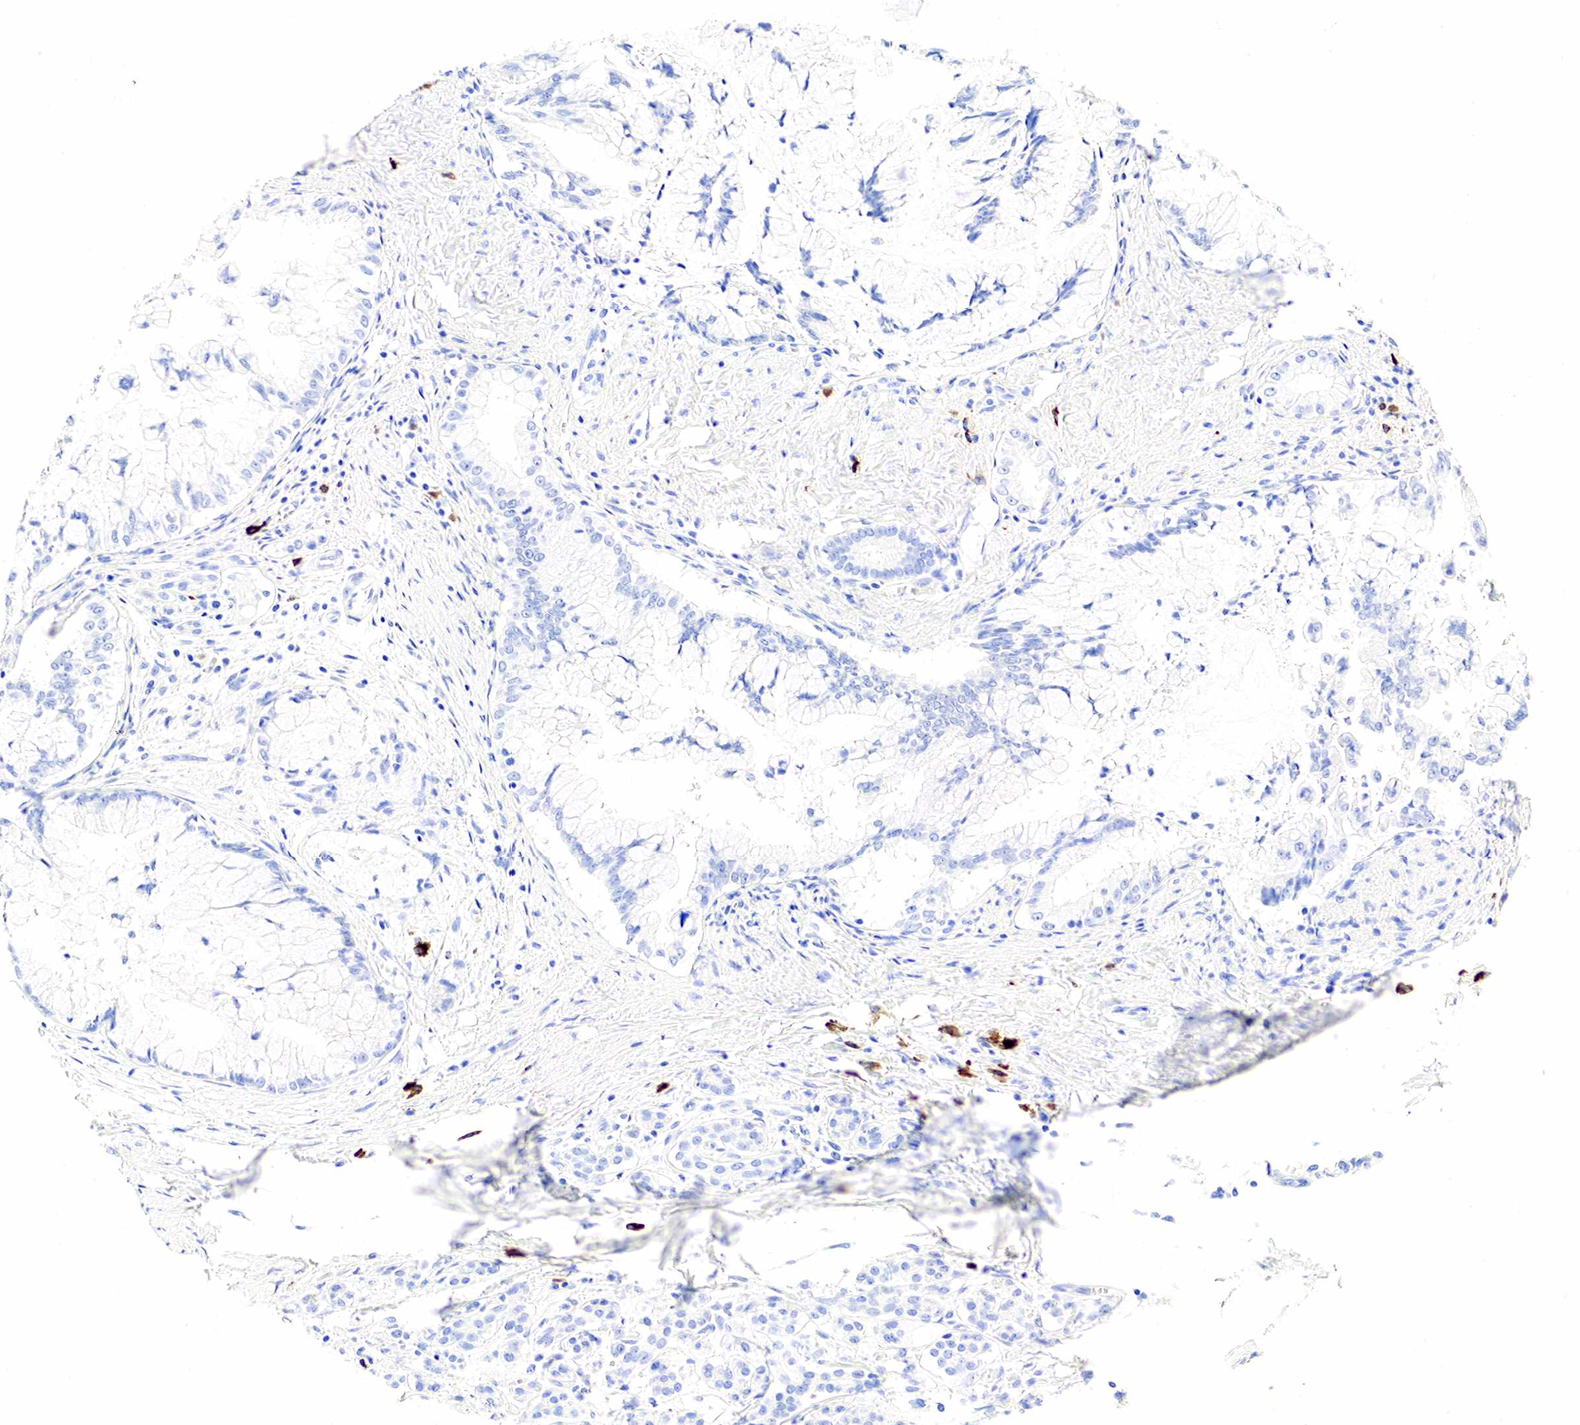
{"staining": {"intensity": "negative", "quantity": "none", "location": "none"}, "tissue": "pancreatic cancer", "cell_type": "Tumor cells", "image_type": "cancer", "snomed": [{"axis": "morphology", "description": "Adenocarcinoma, NOS"}, {"axis": "topography", "description": "Pancreas"}], "caption": "Immunohistochemistry of human pancreatic adenocarcinoma shows no expression in tumor cells.", "gene": "CD79A", "patient": {"sex": "male", "age": 59}}